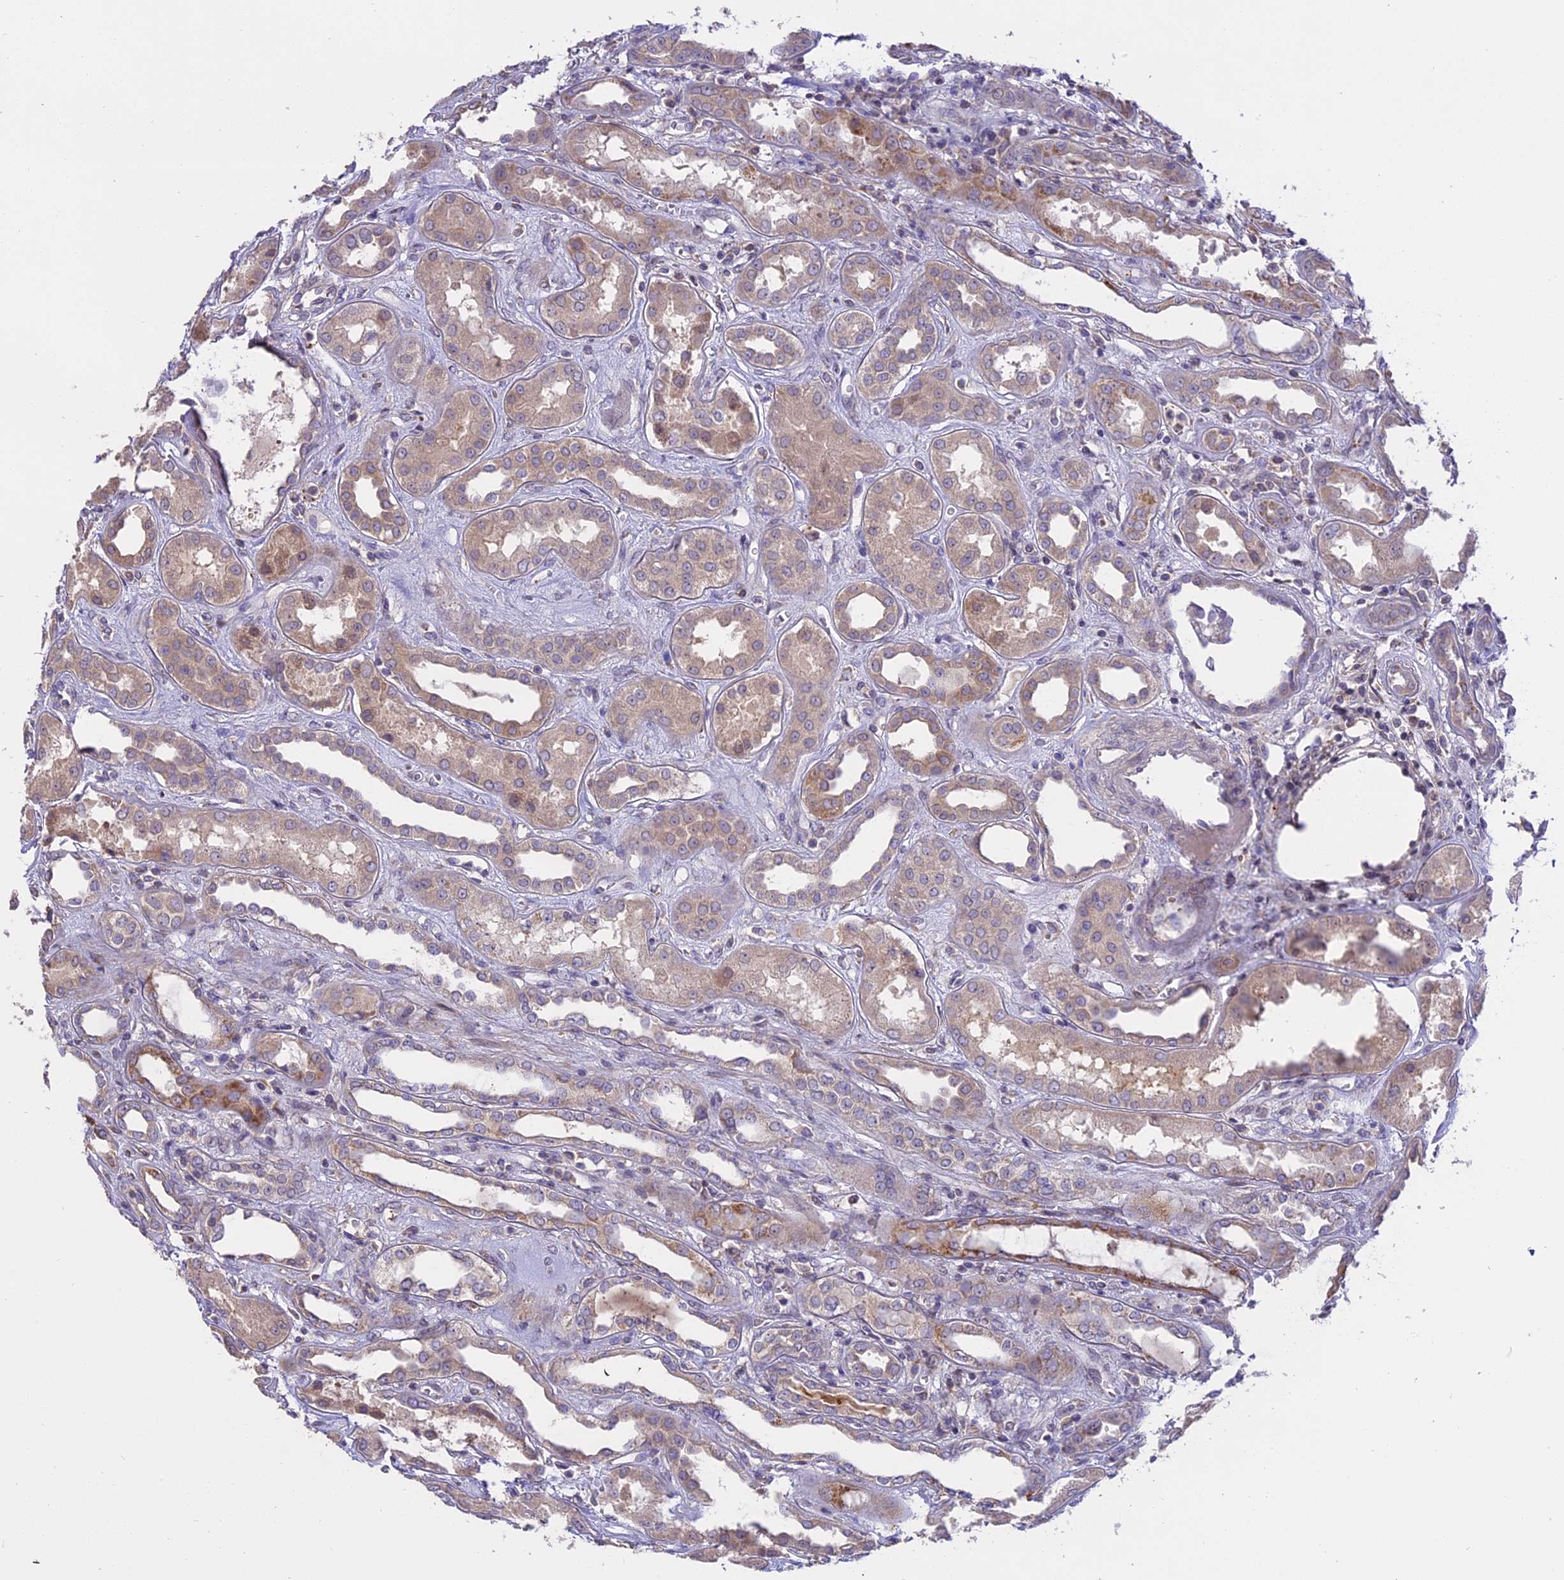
{"staining": {"intensity": "weak", "quantity": "<25%", "location": "cytoplasmic/membranous"}, "tissue": "kidney", "cell_type": "Cells in glomeruli", "image_type": "normal", "snomed": [{"axis": "morphology", "description": "Normal tissue, NOS"}, {"axis": "topography", "description": "Kidney"}], "caption": "Immunohistochemistry of unremarkable human kidney shows no positivity in cells in glomeruli. The staining is performed using DAB (3,3'-diaminobenzidine) brown chromogen with nuclei counter-stained in using hematoxylin.", "gene": "MEMO1", "patient": {"sex": "male", "age": 59}}